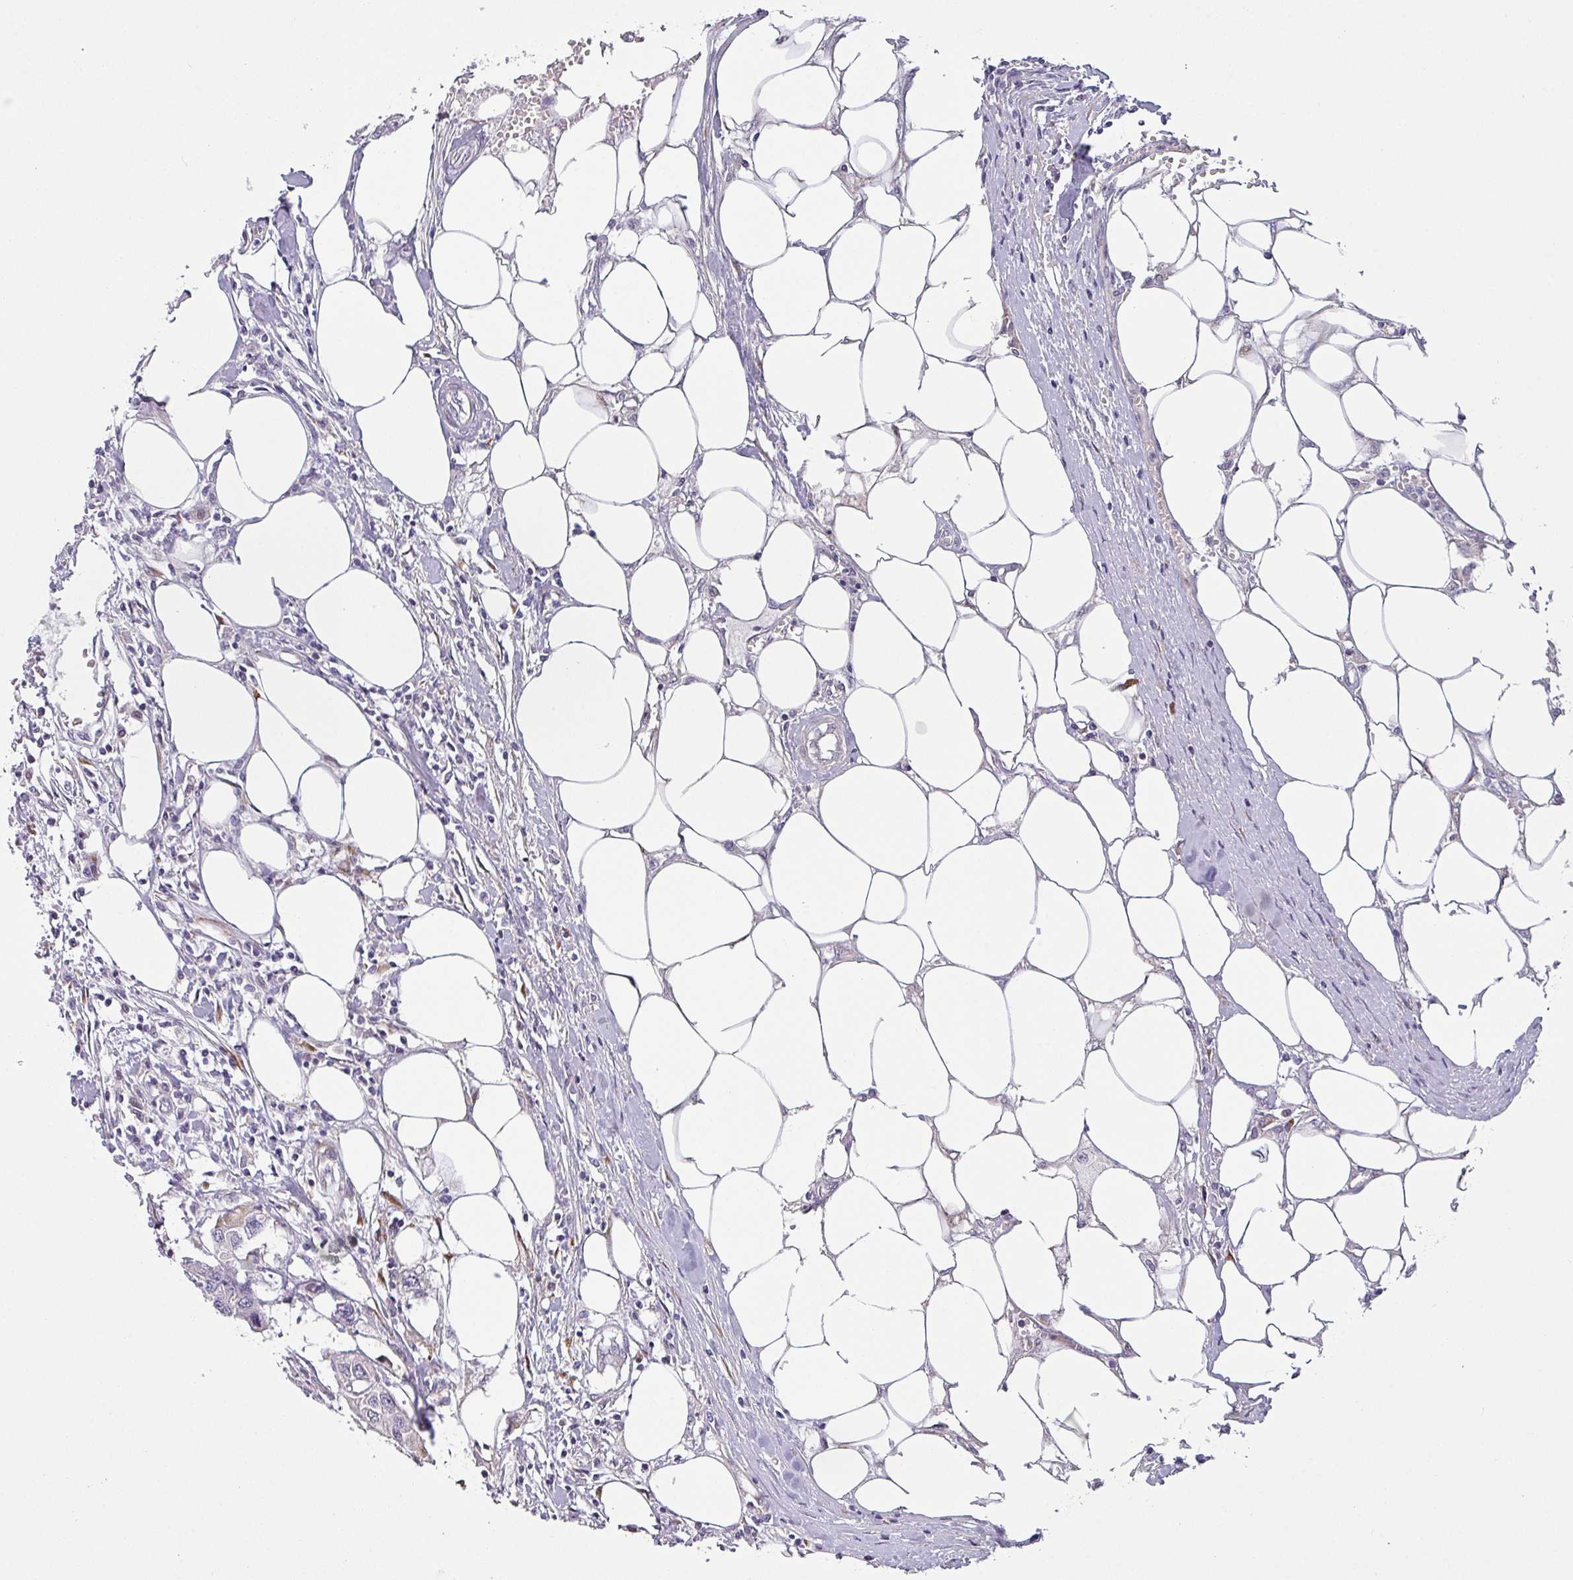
{"staining": {"intensity": "negative", "quantity": "none", "location": "none"}, "tissue": "colorectal cancer", "cell_type": "Tumor cells", "image_type": "cancer", "snomed": [{"axis": "morphology", "description": "Adenocarcinoma, NOS"}, {"axis": "topography", "description": "Colon"}], "caption": "Immunohistochemical staining of colorectal cancer reveals no significant staining in tumor cells.", "gene": "KLHL3", "patient": {"sex": "male", "age": 77}}